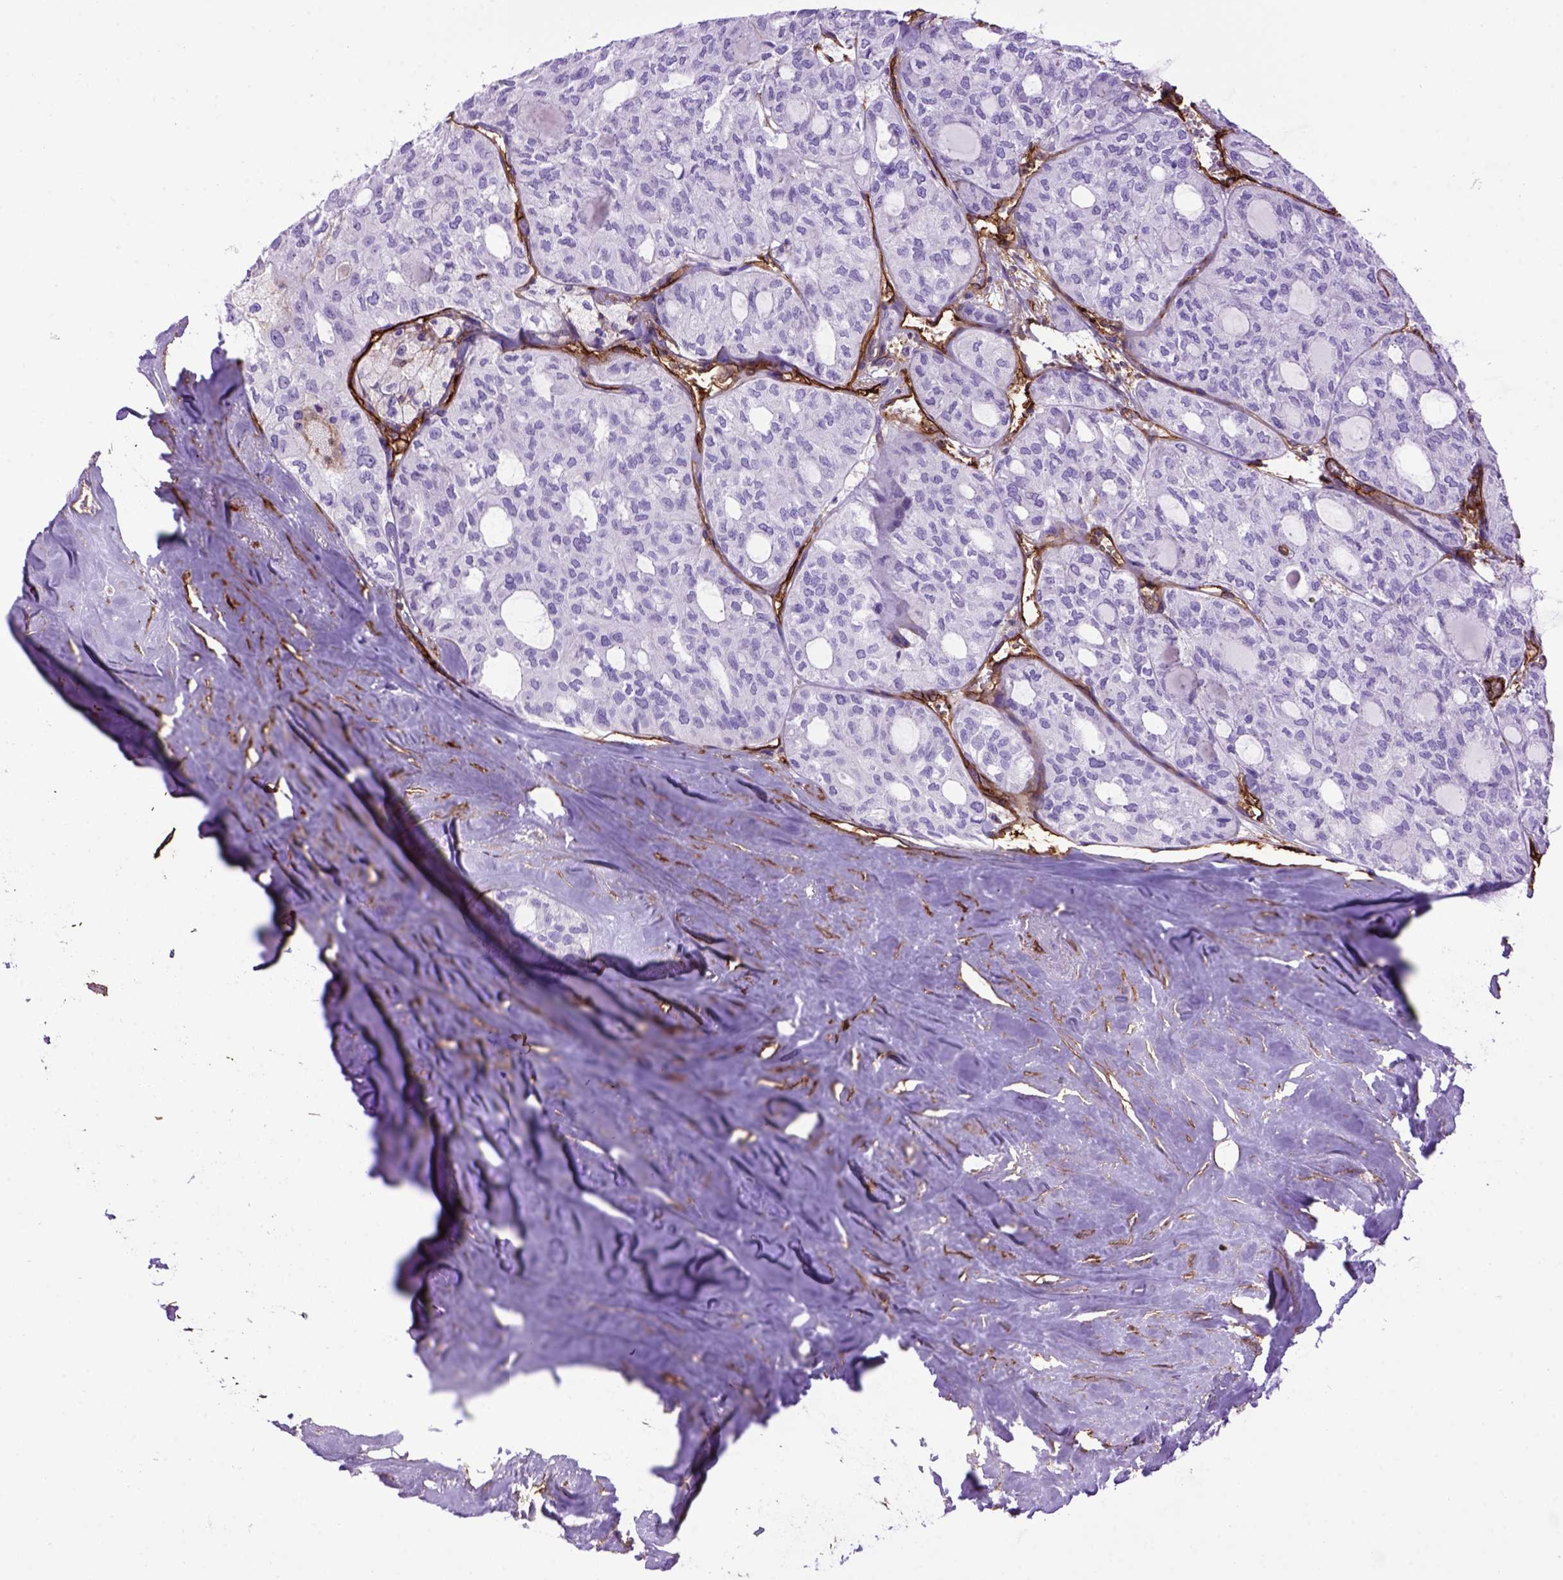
{"staining": {"intensity": "negative", "quantity": "none", "location": "none"}, "tissue": "thyroid cancer", "cell_type": "Tumor cells", "image_type": "cancer", "snomed": [{"axis": "morphology", "description": "Follicular adenoma carcinoma, NOS"}, {"axis": "topography", "description": "Thyroid gland"}], "caption": "The immunohistochemistry (IHC) photomicrograph has no significant expression in tumor cells of thyroid cancer tissue.", "gene": "ENG", "patient": {"sex": "male", "age": 75}}